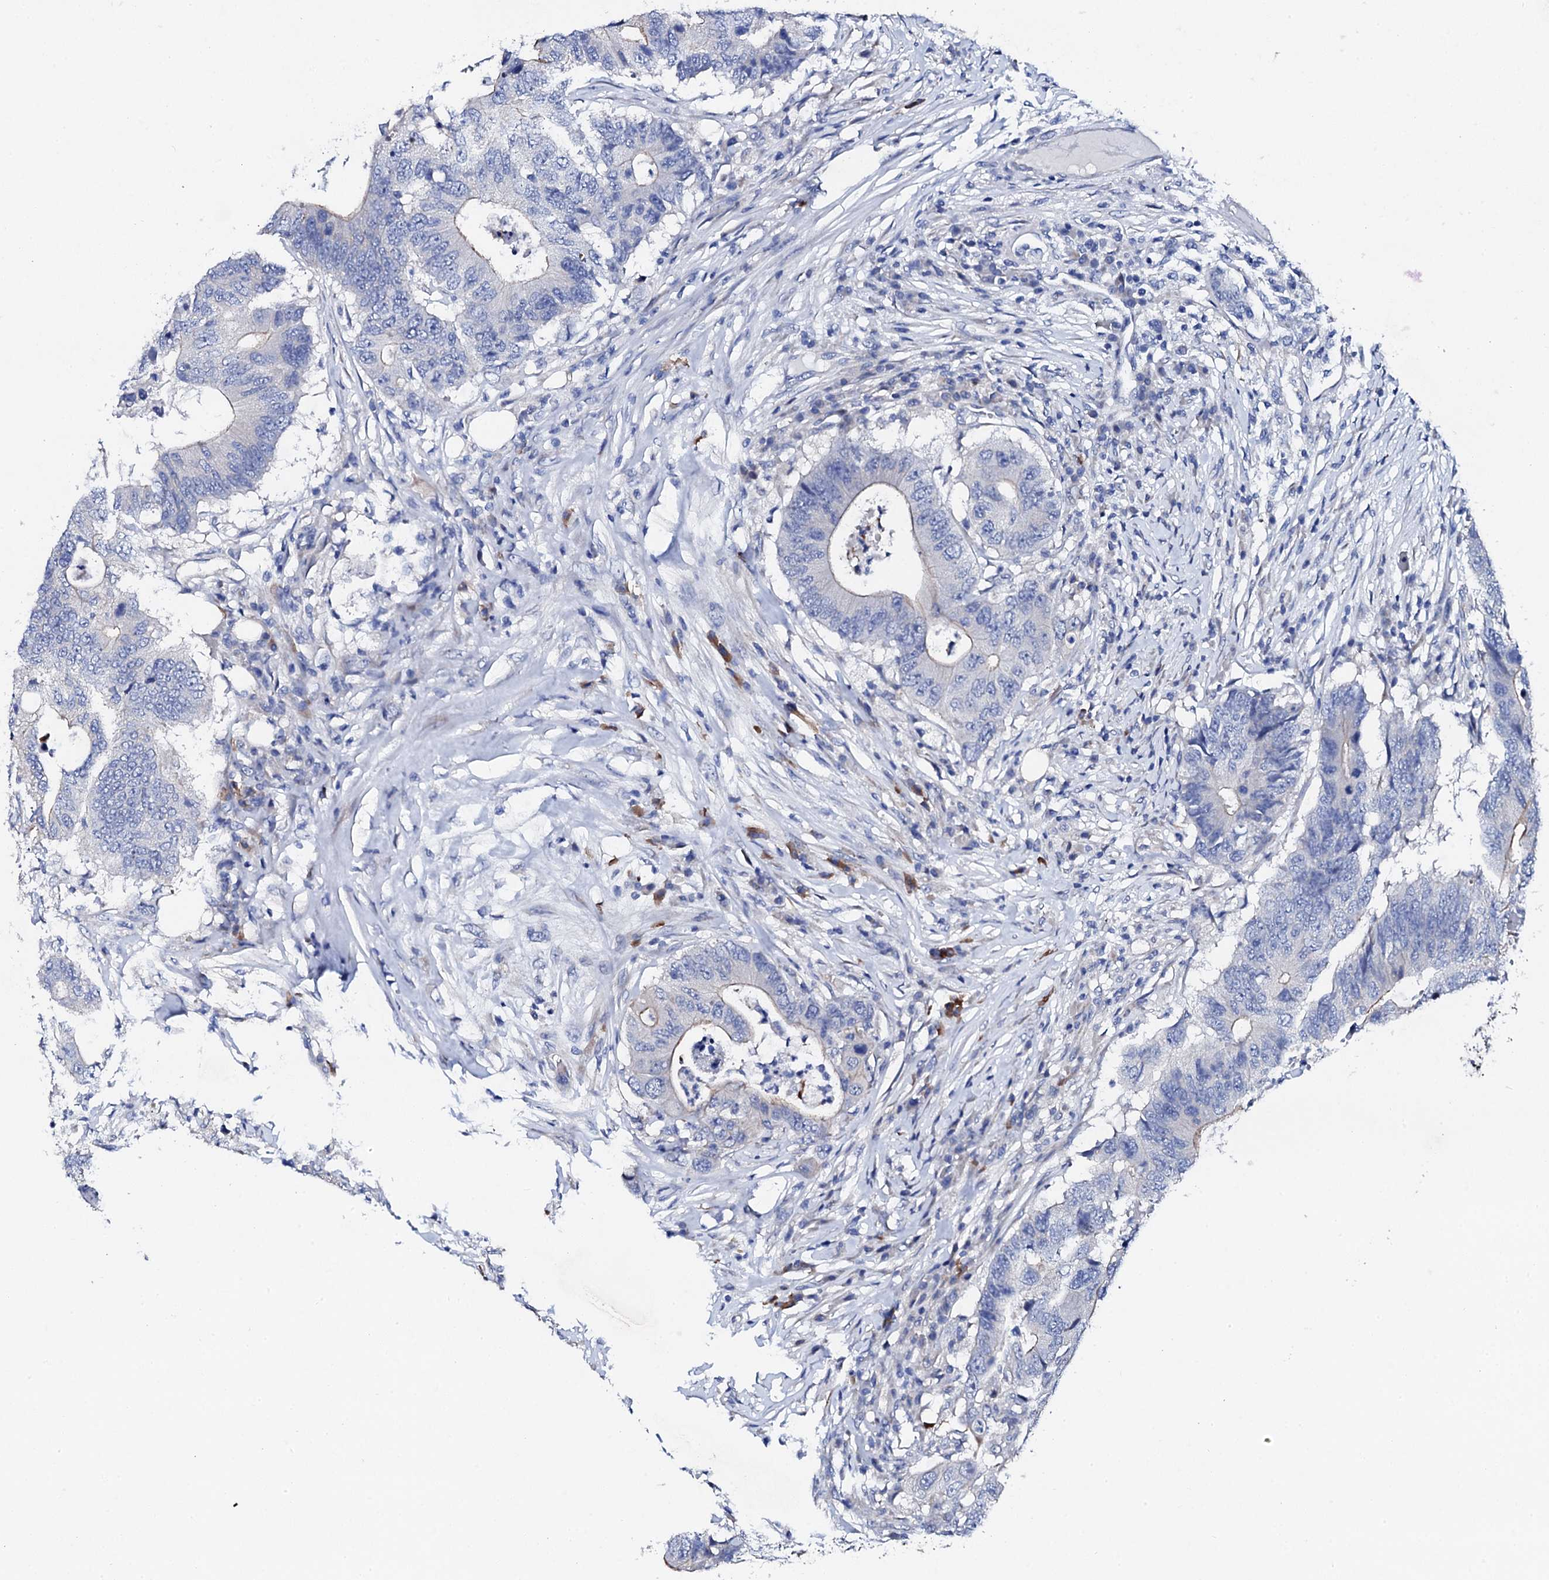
{"staining": {"intensity": "negative", "quantity": "none", "location": "none"}, "tissue": "colorectal cancer", "cell_type": "Tumor cells", "image_type": "cancer", "snomed": [{"axis": "morphology", "description": "Adenocarcinoma, NOS"}, {"axis": "topography", "description": "Colon"}], "caption": "DAB immunohistochemical staining of colorectal adenocarcinoma exhibits no significant expression in tumor cells.", "gene": "TRDN", "patient": {"sex": "male", "age": 71}}